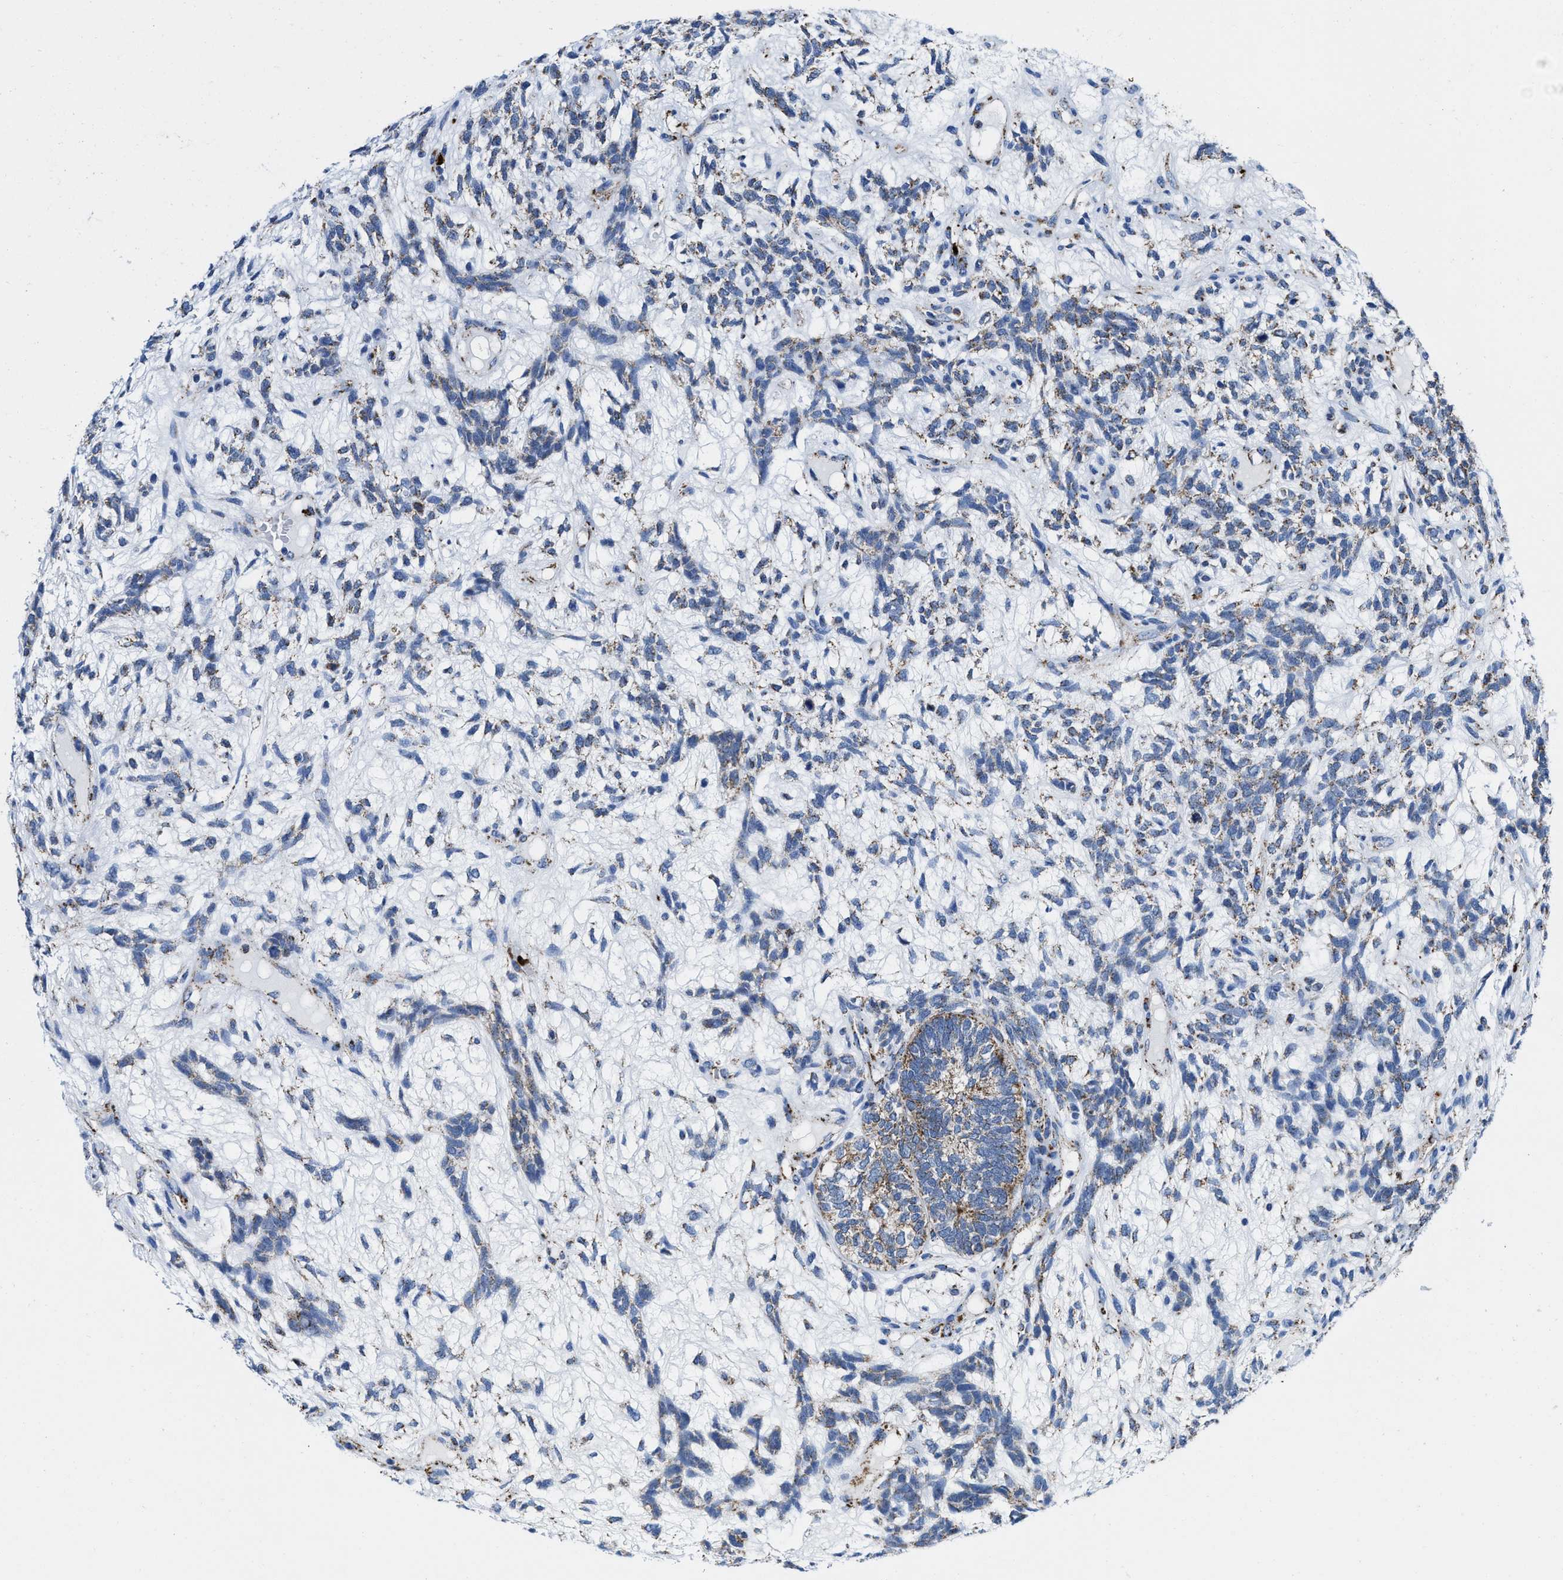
{"staining": {"intensity": "weak", "quantity": "25%-75%", "location": "cytoplasmic/membranous"}, "tissue": "testis cancer", "cell_type": "Tumor cells", "image_type": "cancer", "snomed": [{"axis": "morphology", "description": "Seminoma, NOS"}, {"axis": "topography", "description": "Testis"}], "caption": "Immunohistochemistry (IHC) staining of testis seminoma, which exhibits low levels of weak cytoplasmic/membranous staining in approximately 25%-75% of tumor cells indicating weak cytoplasmic/membranous protein positivity. The staining was performed using DAB (brown) for protein detection and nuclei were counterstained in hematoxylin (blue).", "gene": "ALDH1B1", "patient": {"sex": "male", "age": 28}}